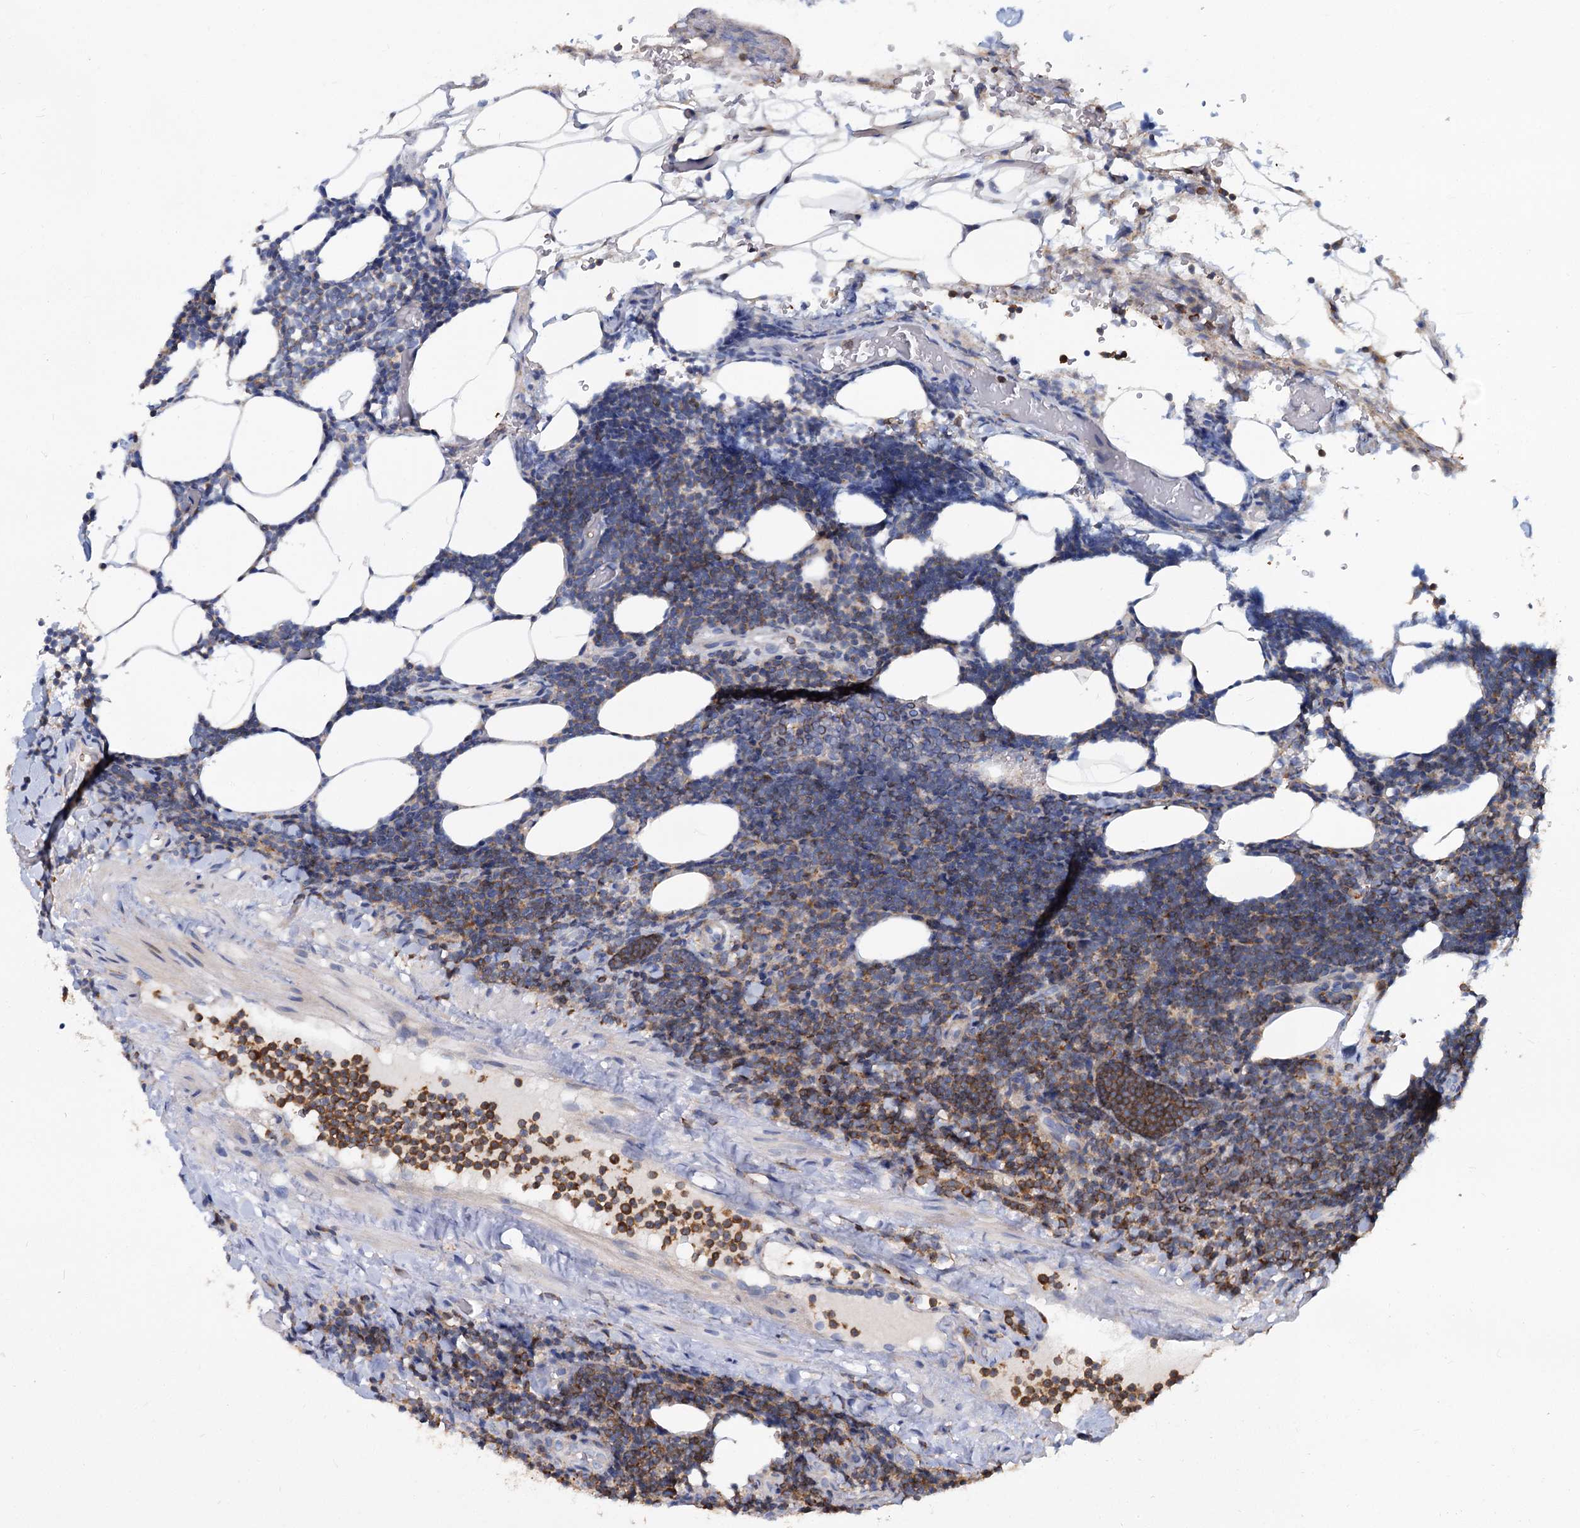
{"staining": {"intensity": "strong", "quantity": "25%-75%", "location": "cytoplasmic/membranous"}, "tissue": "lymphoma", "cell_type": "Tumor cells", "image_type": "cancer", "snomed": [{"axis": "morphology", "description": "Malignant lymphoma, non-Hodgkin's type, Low grade"}, {"axis": "topography", "description": "Lymph node"}], "caption": "The histopathology image exhibits a brown stain indicating the presence of a protein in the cytoplasmic/membranous of tumor cells in lymphoma.", "gene": "LRCH4", "patient": {"sex": "male", "age": 66}}